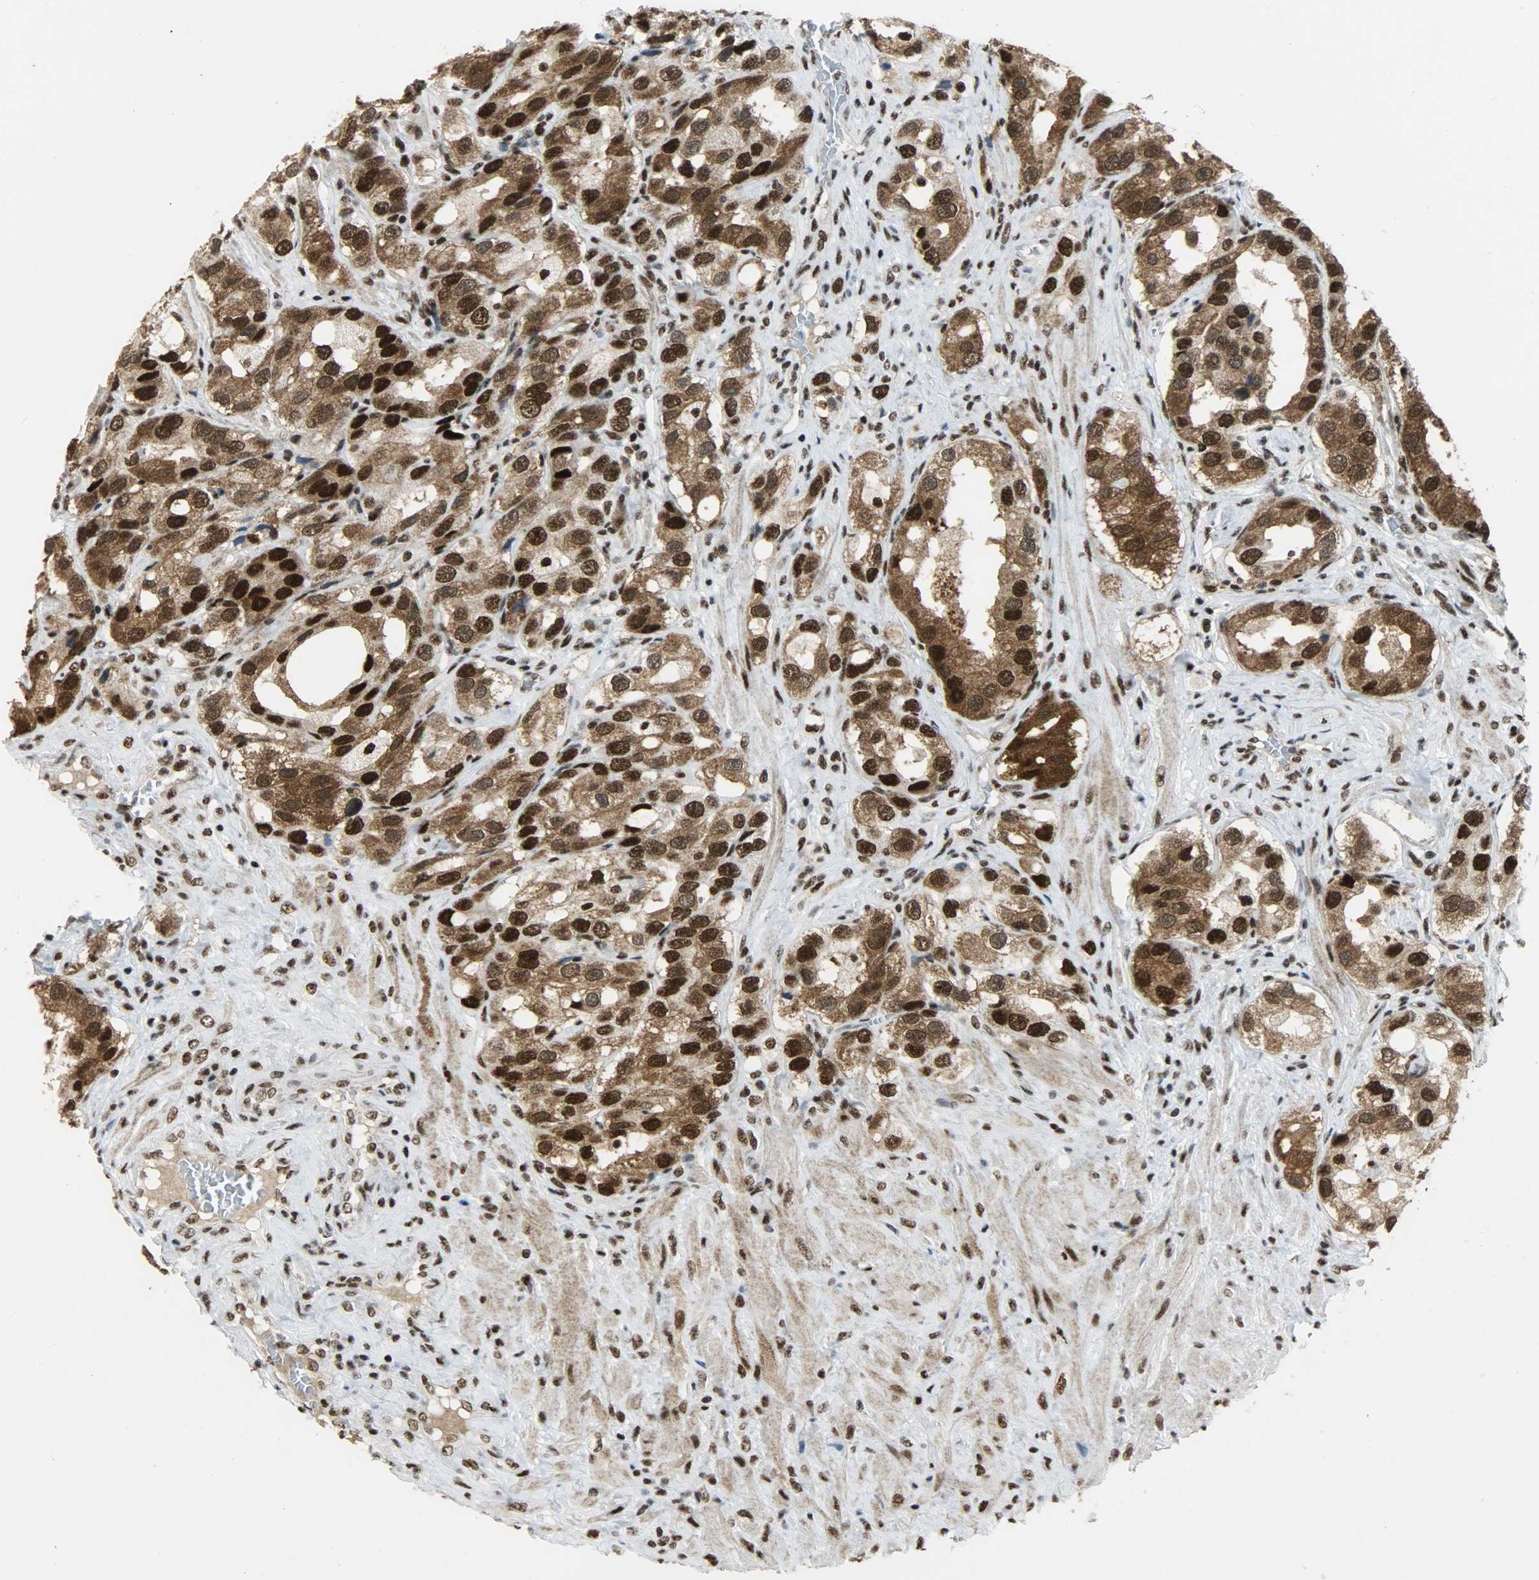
{"staining": {"intensity": "strong", "quantity": ">75%", "location": "cytoplasmic/membranous,nuclear"}, "tissue": "prostate cancer", "cell_type": "Tumor cells", "image_type": "cancer", "snomed": [{"axis": "morphology", "description": "Adenocarcinoma, High grade"}, {"axis": "topography", "description": "Prostate"}], "caption": "Approximately >75% of tumor cells in high-grade adenocarcinoma (prostate) demonstrate strong cytoplasmic/membranous and nuclear protein positivity as visualized by brown immunohistochemical staining.", "gene": "SSB", "patient": {"sex": "male", "age": 63}}